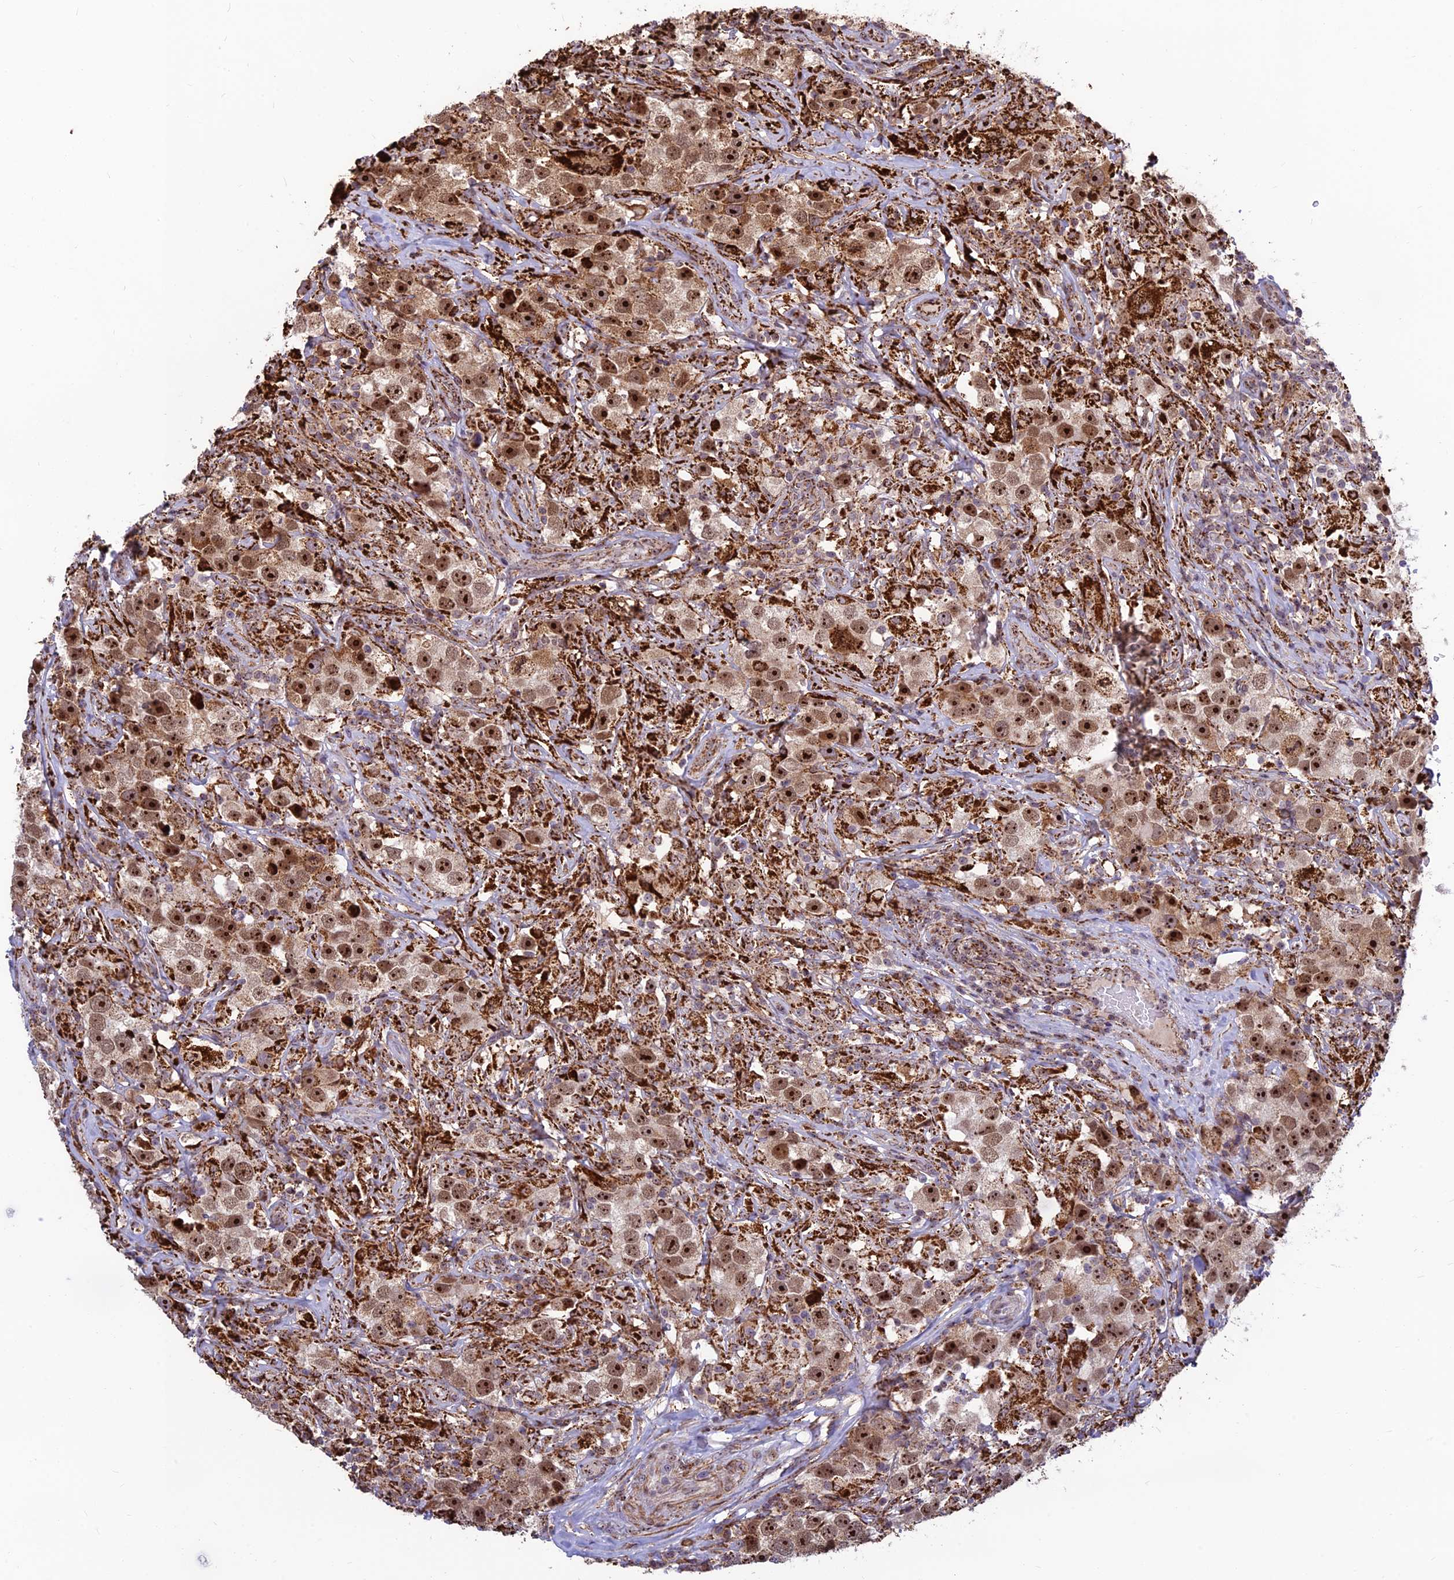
{"staining": {"intensity": "strong", "quantity": ">75%", "location": "cytoplasmic/membranous,nuclear"}, "tissue": "testis cancer", "cell_type": "Tumor cells", "image_type": "cancer", "snomed": [{"axis": "morphology", "description": "Seminoma, NOS"}, {"axis": "topography", "description": "Testis"}], "caption": "Strong cytoplasmic/membranous and nuclear protein staining is present in approximately >75% of tumor cells in testis seminoma. (IHC, brightfield microscopy, high magnification).", "gene": "POLR1G", "patient": {"sex": "male", "age": 49}}